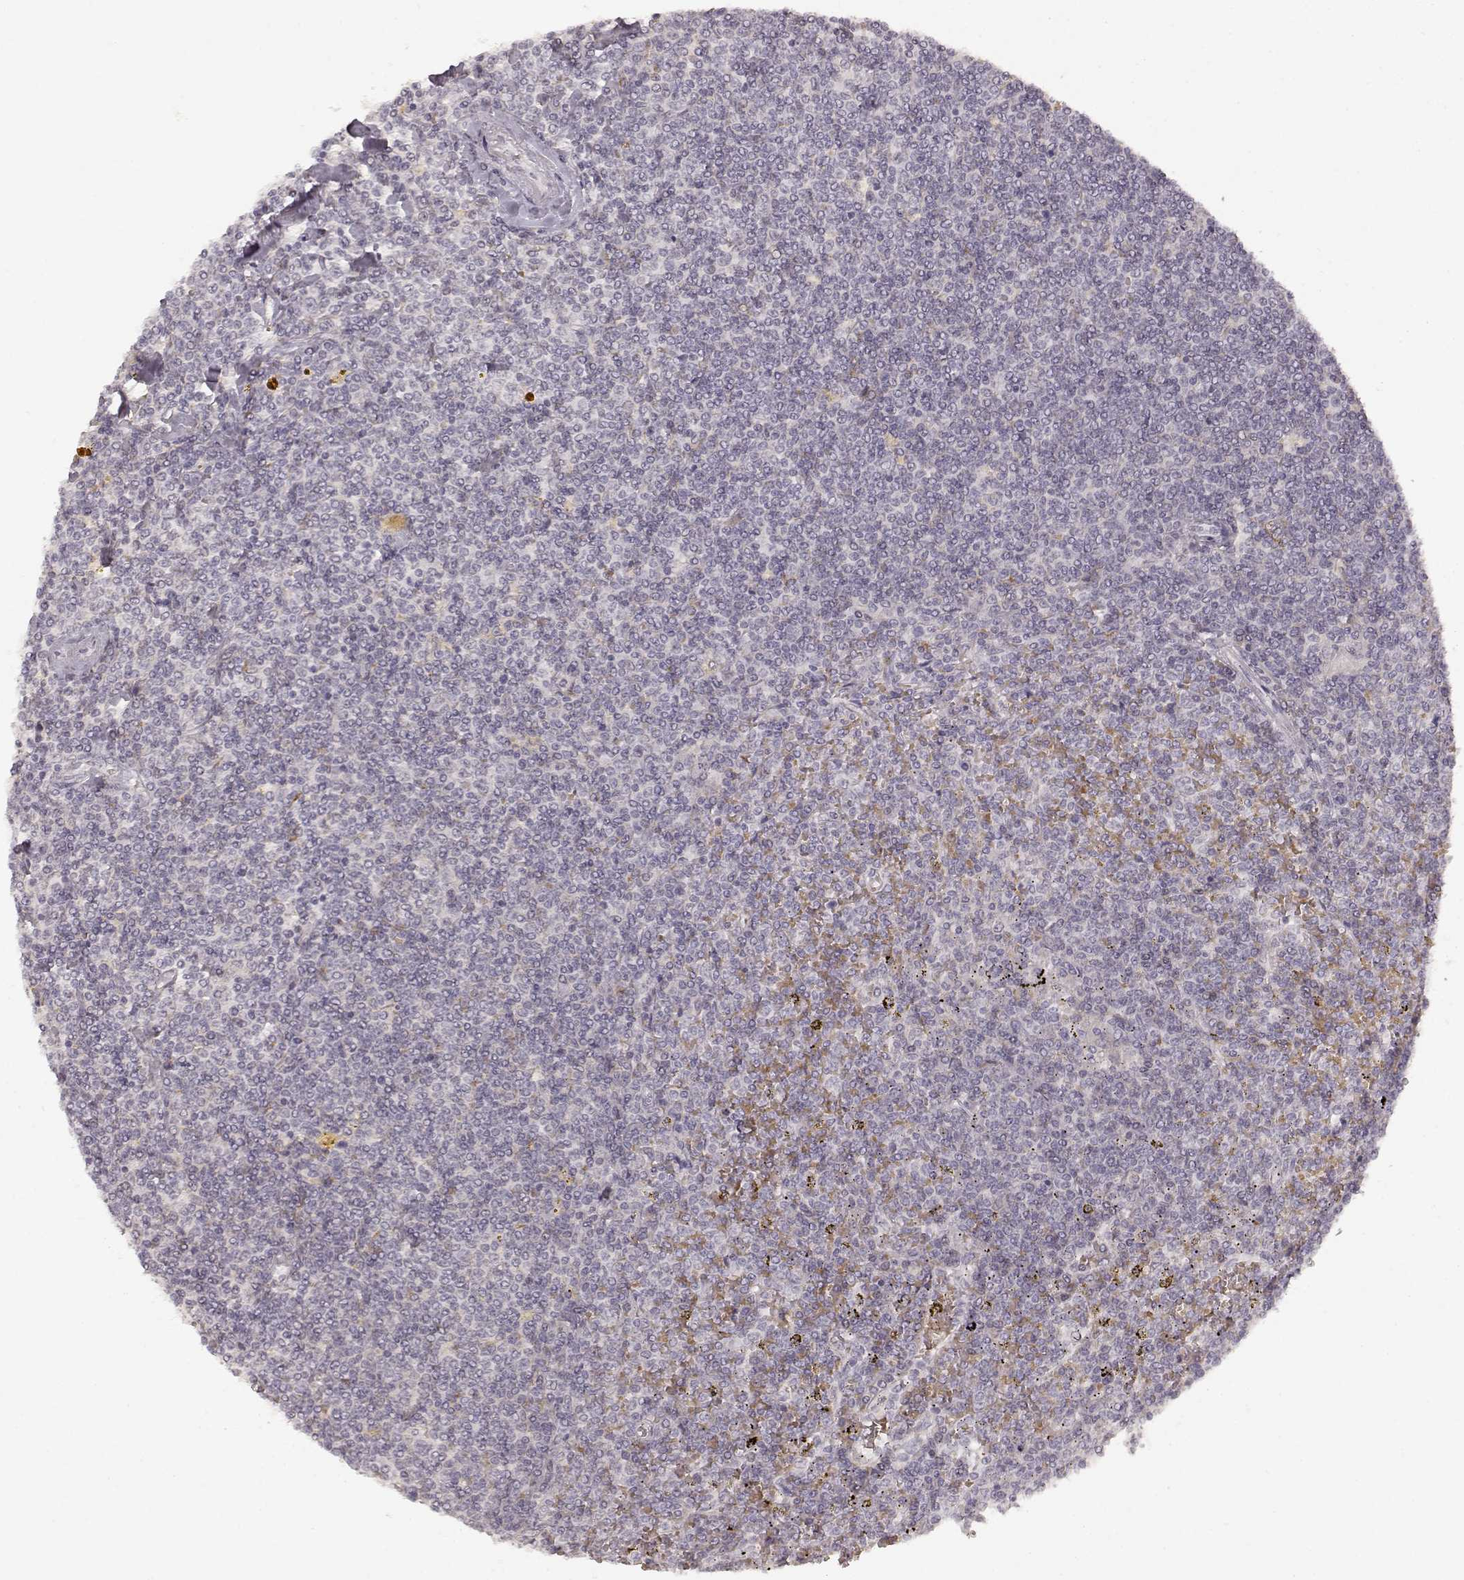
{"staining": {"intensity": "negative", "quantity": "none", "location": "none"}, "tissue": "lymphoma", "cell_type": "Tumor cells", "image_type": "cancer", "snomed": [{"axis": "morphology", "description": "Malignant lymphoma, non-Hodgkin's type, Low grade"}, {"axis": "topography", "description": "Spleen"}], "caption": "Tumor cells show no significant protein positivity in lymphoma. Brightfield microscopy of immunohistochemistry (IHC) stained with DAB (brown) and hematoxylin (blue), captured at high magnification.", "gene": "LAMC2", "patient": {"sex": "female", "age": 19}}